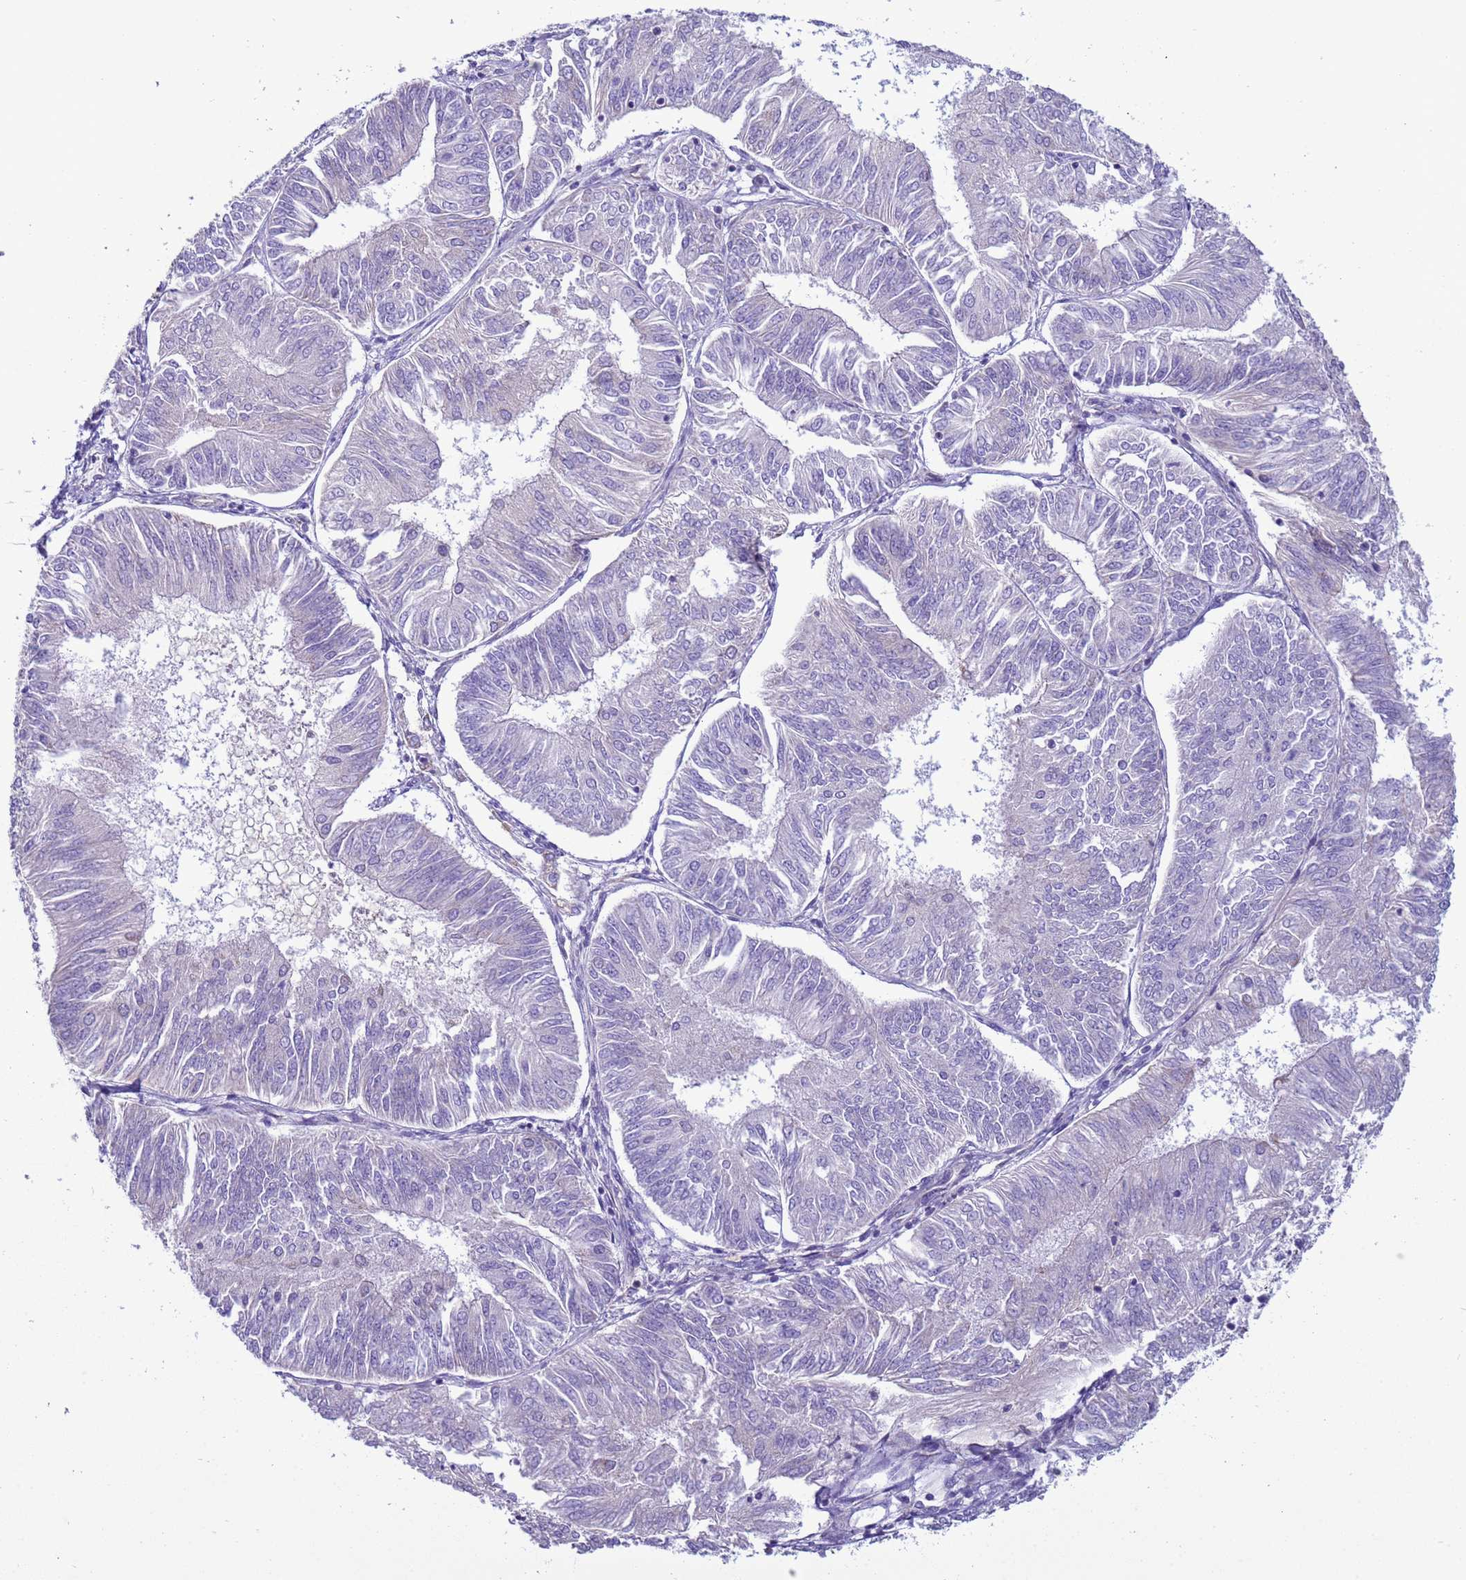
{"staining": {"intensity": "negative", "quantity": "none", "location": "none"}, "tissue": "endometrial cancer", "cell_type": "Tumor cells", "image_type": "cancer", "snomed": [{"axis": "morphology", "description": "Adenocarcinoma, NOS"}, {"axis": "topography", "description": "Endometrium"}], "caption": "DAB immunohistochemical staining of endometrial cancer shows no significant expression in tumor cells.", "gene": "NCALD", "patient": {"sex": "female", "age": 58}}